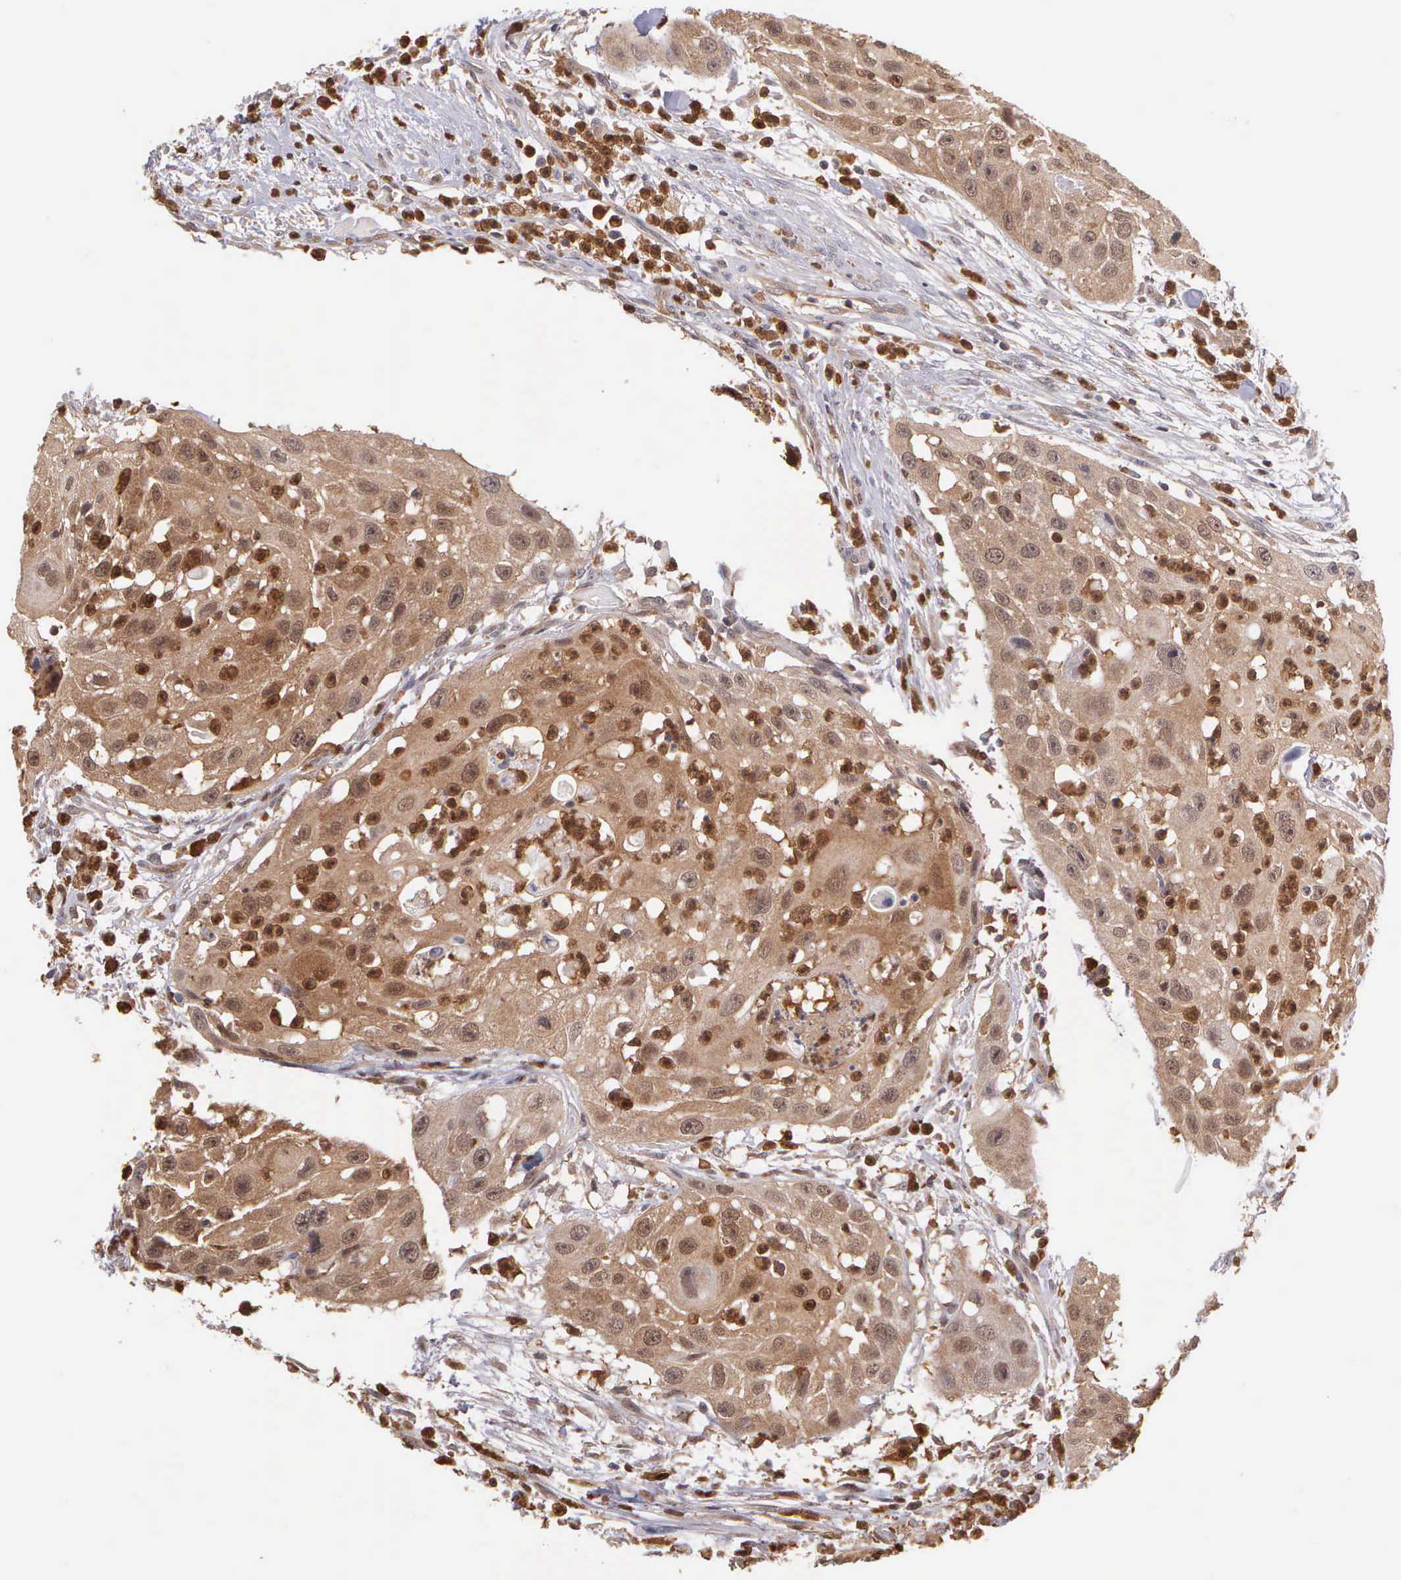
{"staining": {"intensity": "strong", "quantity": ">75%", "location": "cytoplasmic/membranous,nuclear"}, "tissue": "head and neck cancer", "cell_type": "Tumor cells", "image_type": "cancer", "snomed": [{"axis": "morphology", "description": "Squamous cell carcinoma, NOS"}, {"axis": "topography", "description": "Head-Neck"}], "caption": "Head and neck squamous cell carcinoma stained with DAB IHC displays high levels of strong cytoplasmic/membranous and nuclear expression in about >75% of tumor cells. Ihc stains the protein of interest in brown and the nuclei are stained blue.", "gene": "BID", "patient": {"sex": "male", "age": 64}}